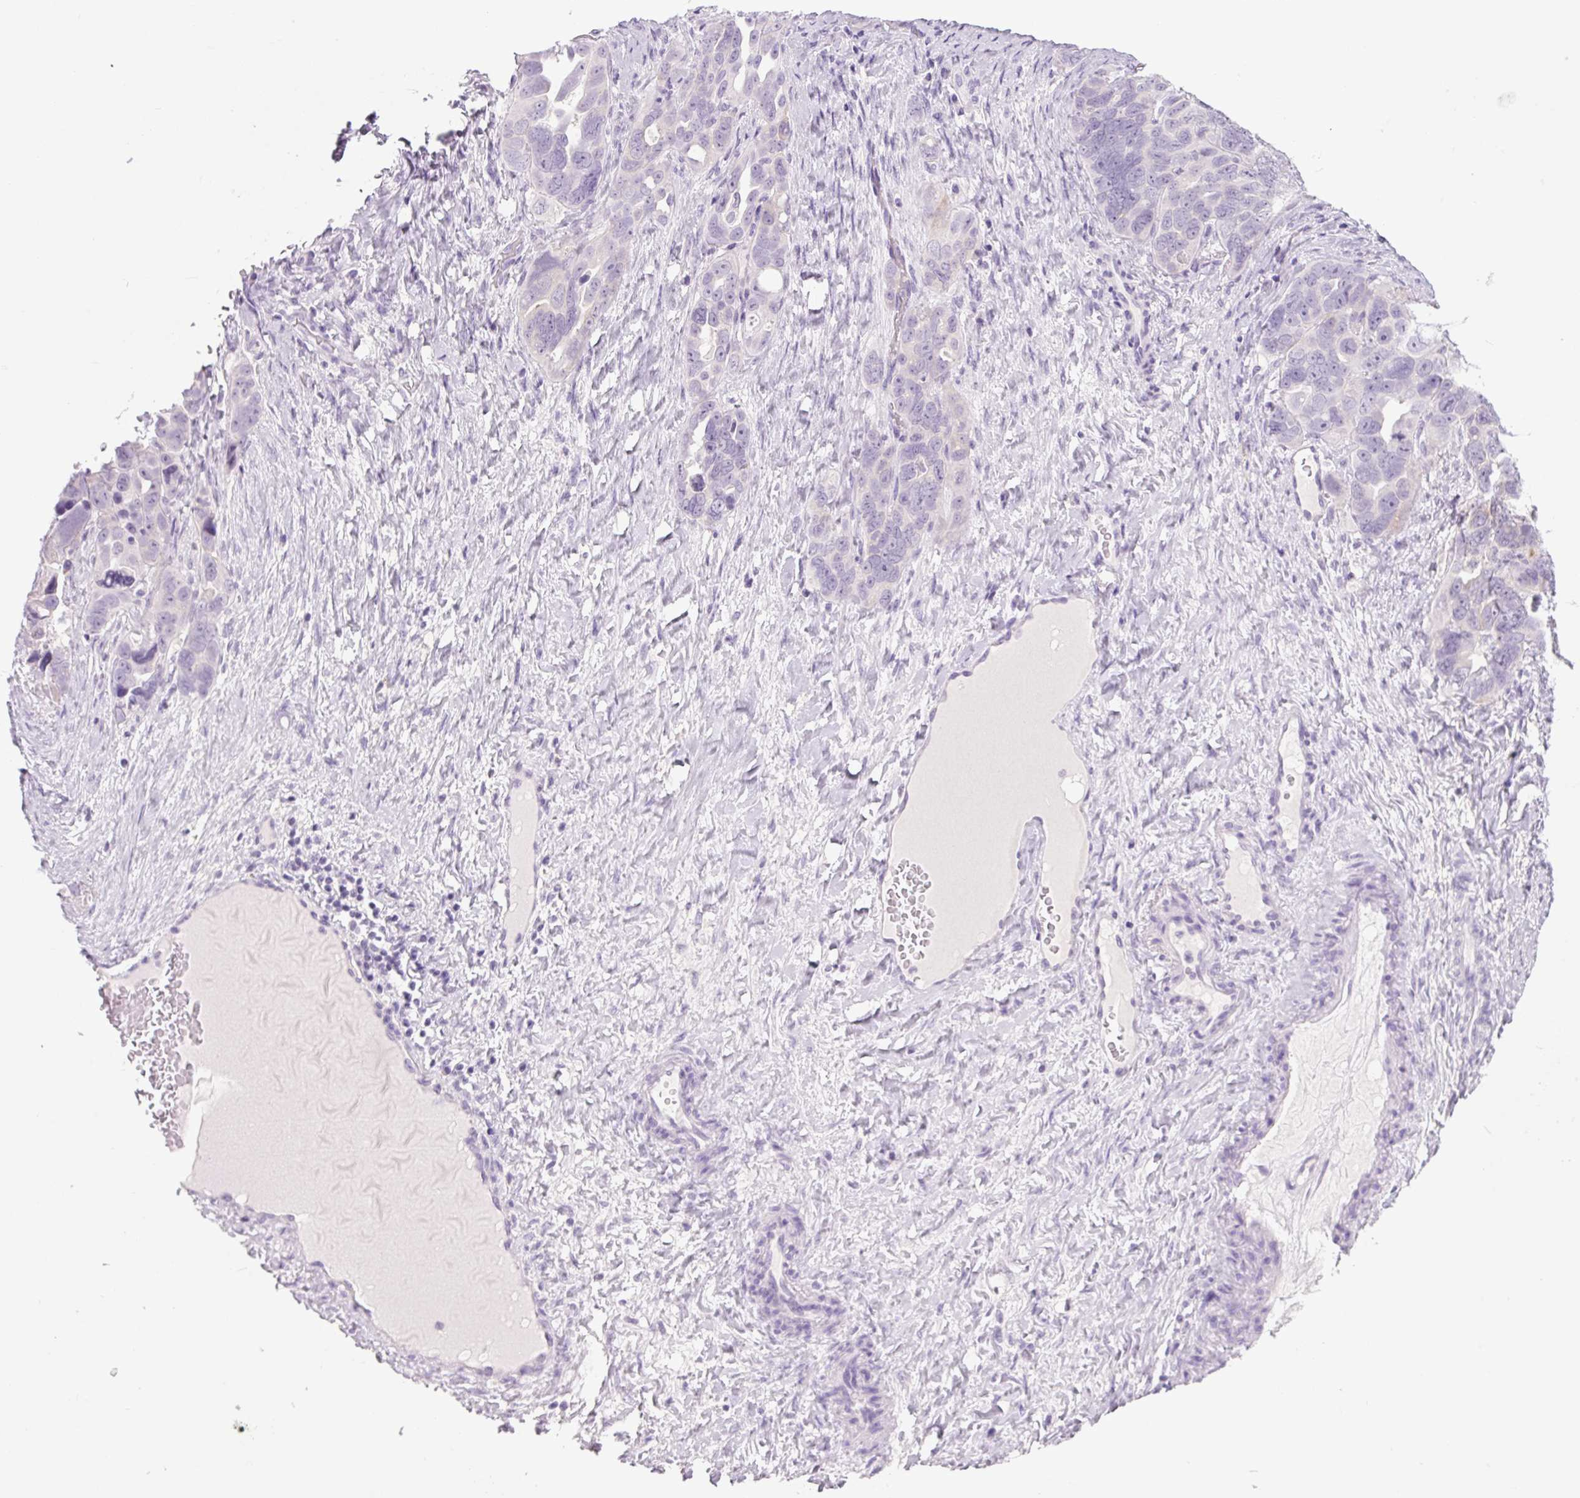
{"staining": {"intensity": "negative", "quantity": "none", "location": "none"}, "tissue": "ovarian cancer", "cell_type": "Tumor cells", "image_type": "cancer", "snomed": [{"axis": "morphology", "description": "Cystadenocarcinoma, serous, NOS"}, {"axis": "topography", "description": "Ovary"}], "caption": "High magnification brightfield microscopy of ovarian cancer stained with DAB (3,3'-diaminobenzidine) (brown) and counterstained with hematoxylin (blue): tumor cells show no significant expression. (DAB (3,3'-diaminobenzidine) immunohistochemistry (IHC), high magnification).", "gene": "COL9A2", "patient": {"sex": "female", "age": 63}}